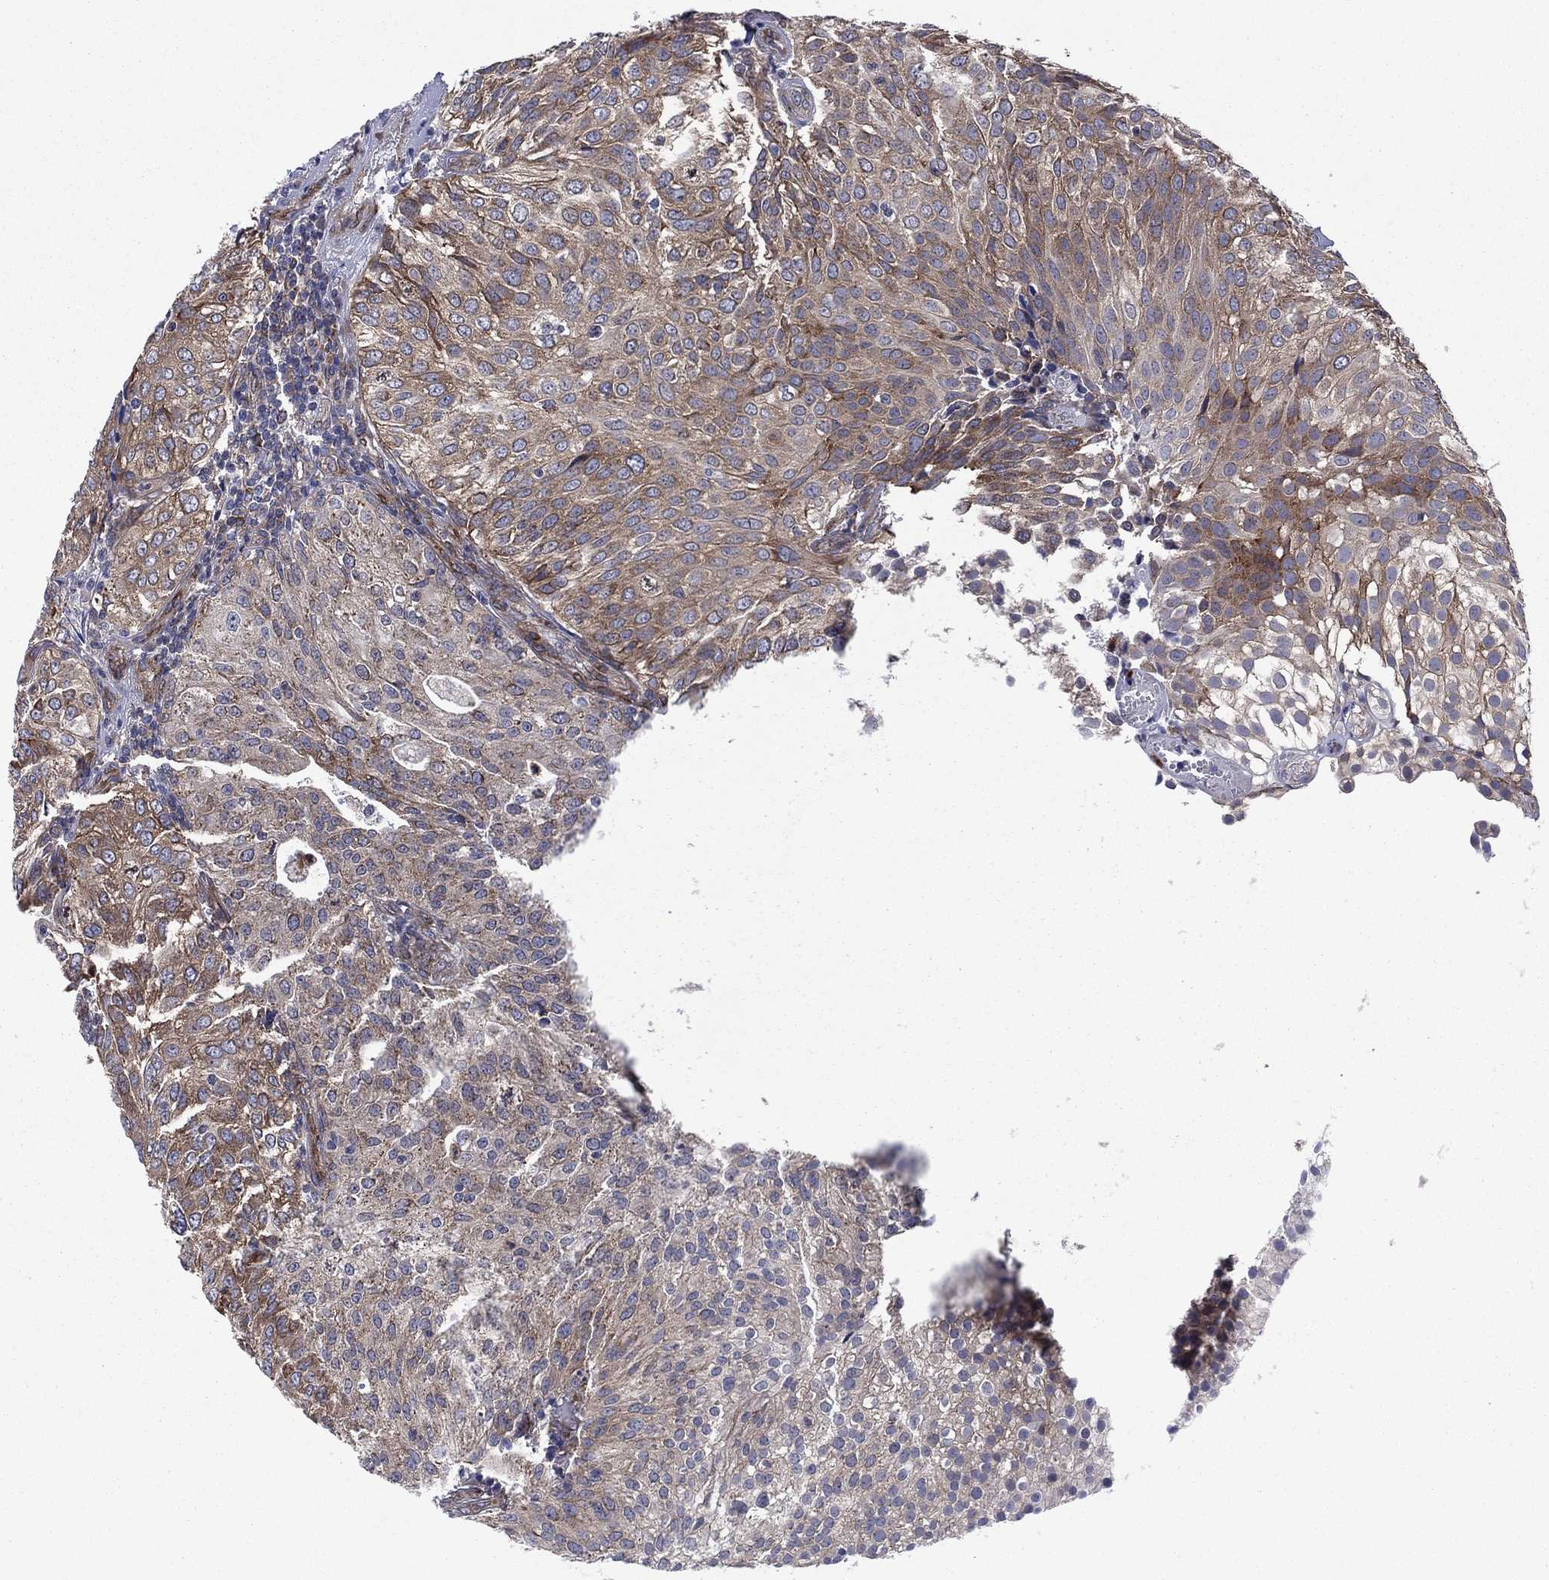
{"staining": {"intensity": "moderate", "quantity": "25%-75%", "location": "cytoplasmic/membranous"}, "tissue": "urothelial cancer", "cell_type": "Tumor cells", "image_type": "cancer", "snomed": [{"axis": "morphology", "description": "Urothelial carcinoma, High grade"}, {"axis": "topography", "description": "Urinary bladder"}], "caption": "Urothelial cancer stained for a protein (brown) exhibits moderate cytoplasmic/membranous positive expression in approximately 25%-75% of tumor cells.", "gene": "GPR155", "patient": {"sex": "female", "age": 79}}